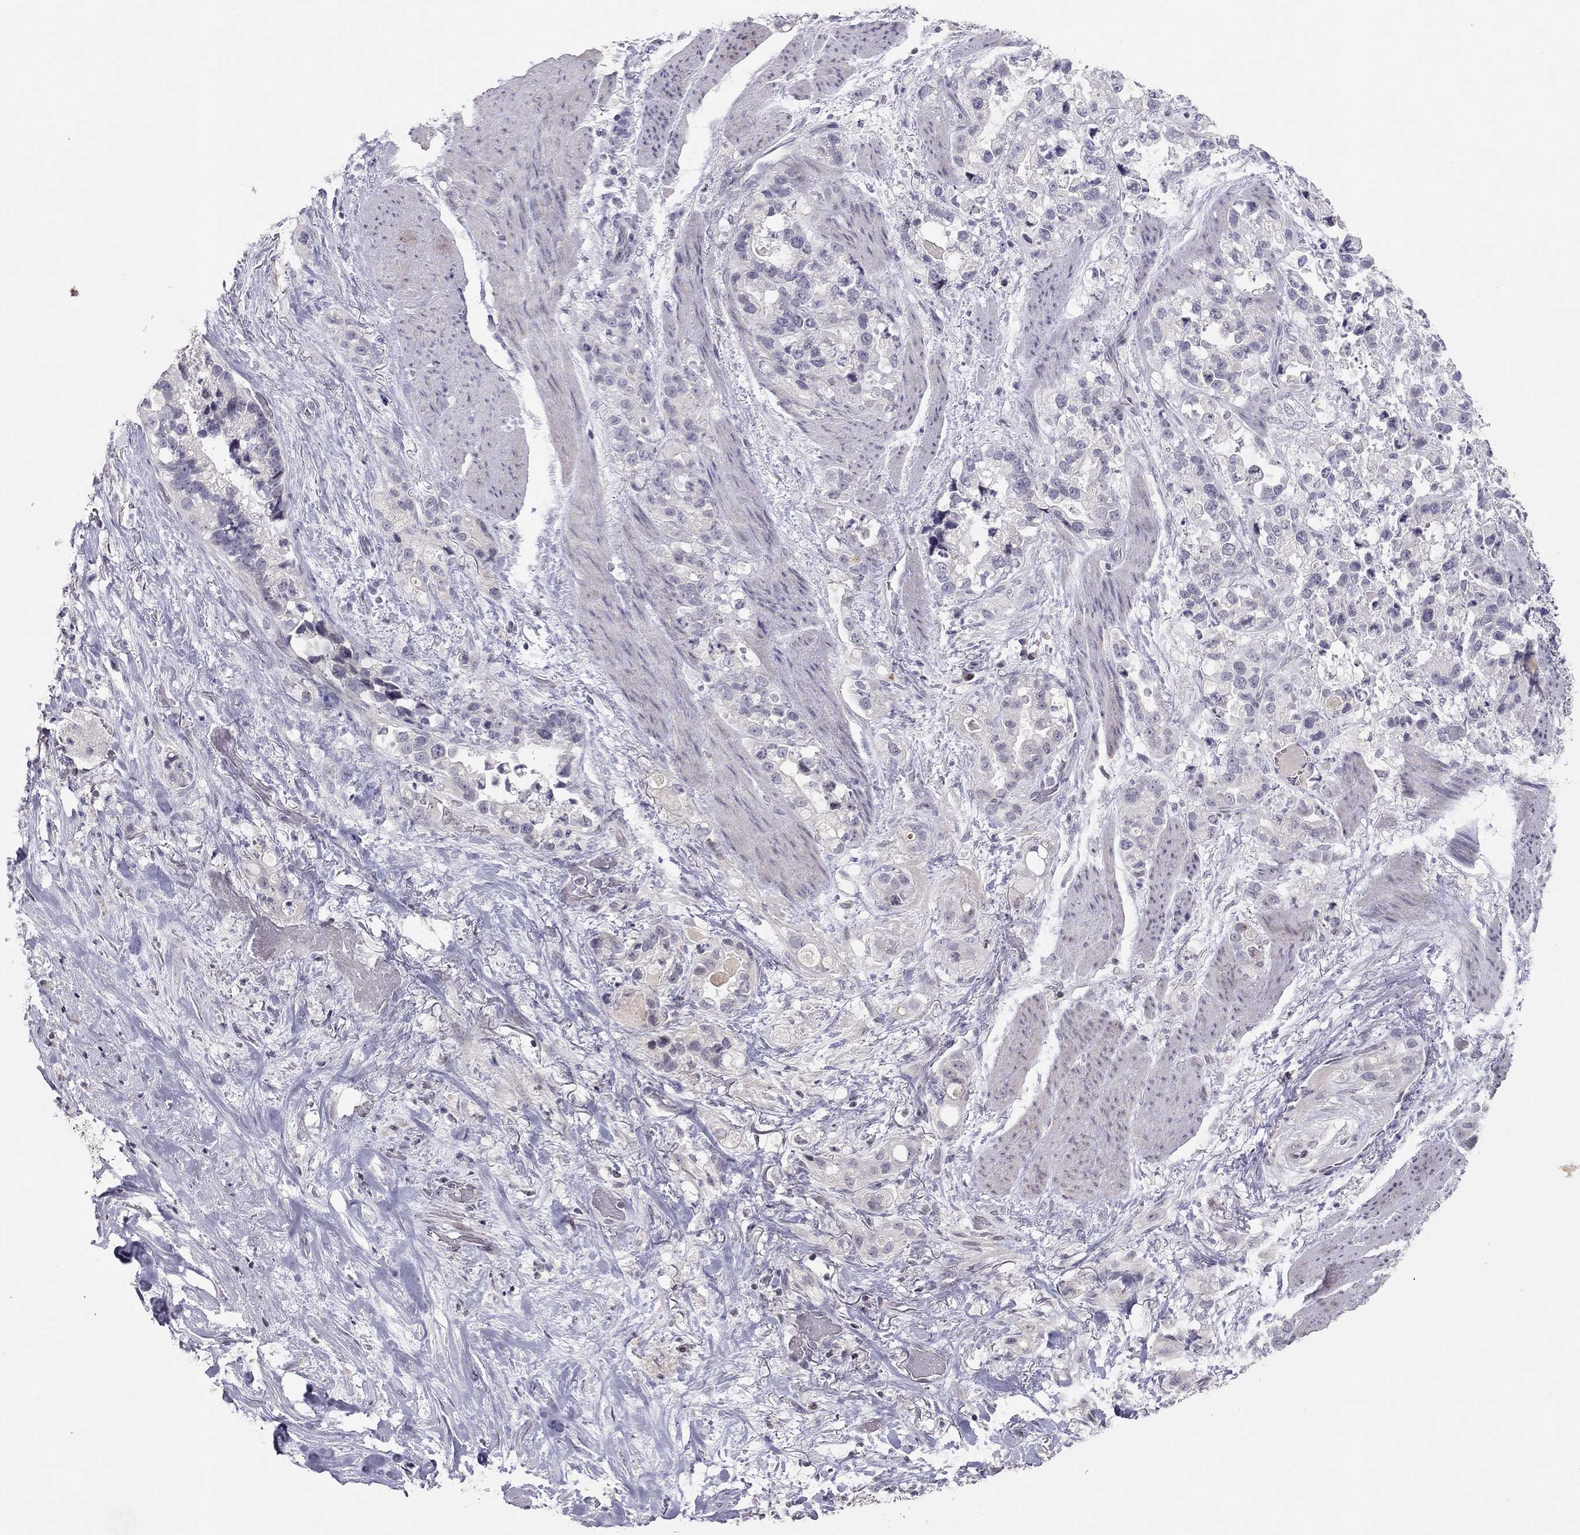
{"staining": {"intensity": "negative", "quantity": "none", "location": "none"}, "tissue": "stomach cancer", "cell_type": "Tumor cells", "image_type": "cancer", "snomed": [{"axis": "morphology", "description": "Adenocarcinoma, NOS"}, {"axis": "topography", "description": "Stomach"}], "caption": "High magnification brightfield microscopy of stomach adenocarcinoma stained with DAB (brown) and counterstained with hematoxylin (blue): tumor cells show no significant positivity.", "gene": "TSHB", "patient": {"sex": "male", "age": 59}}